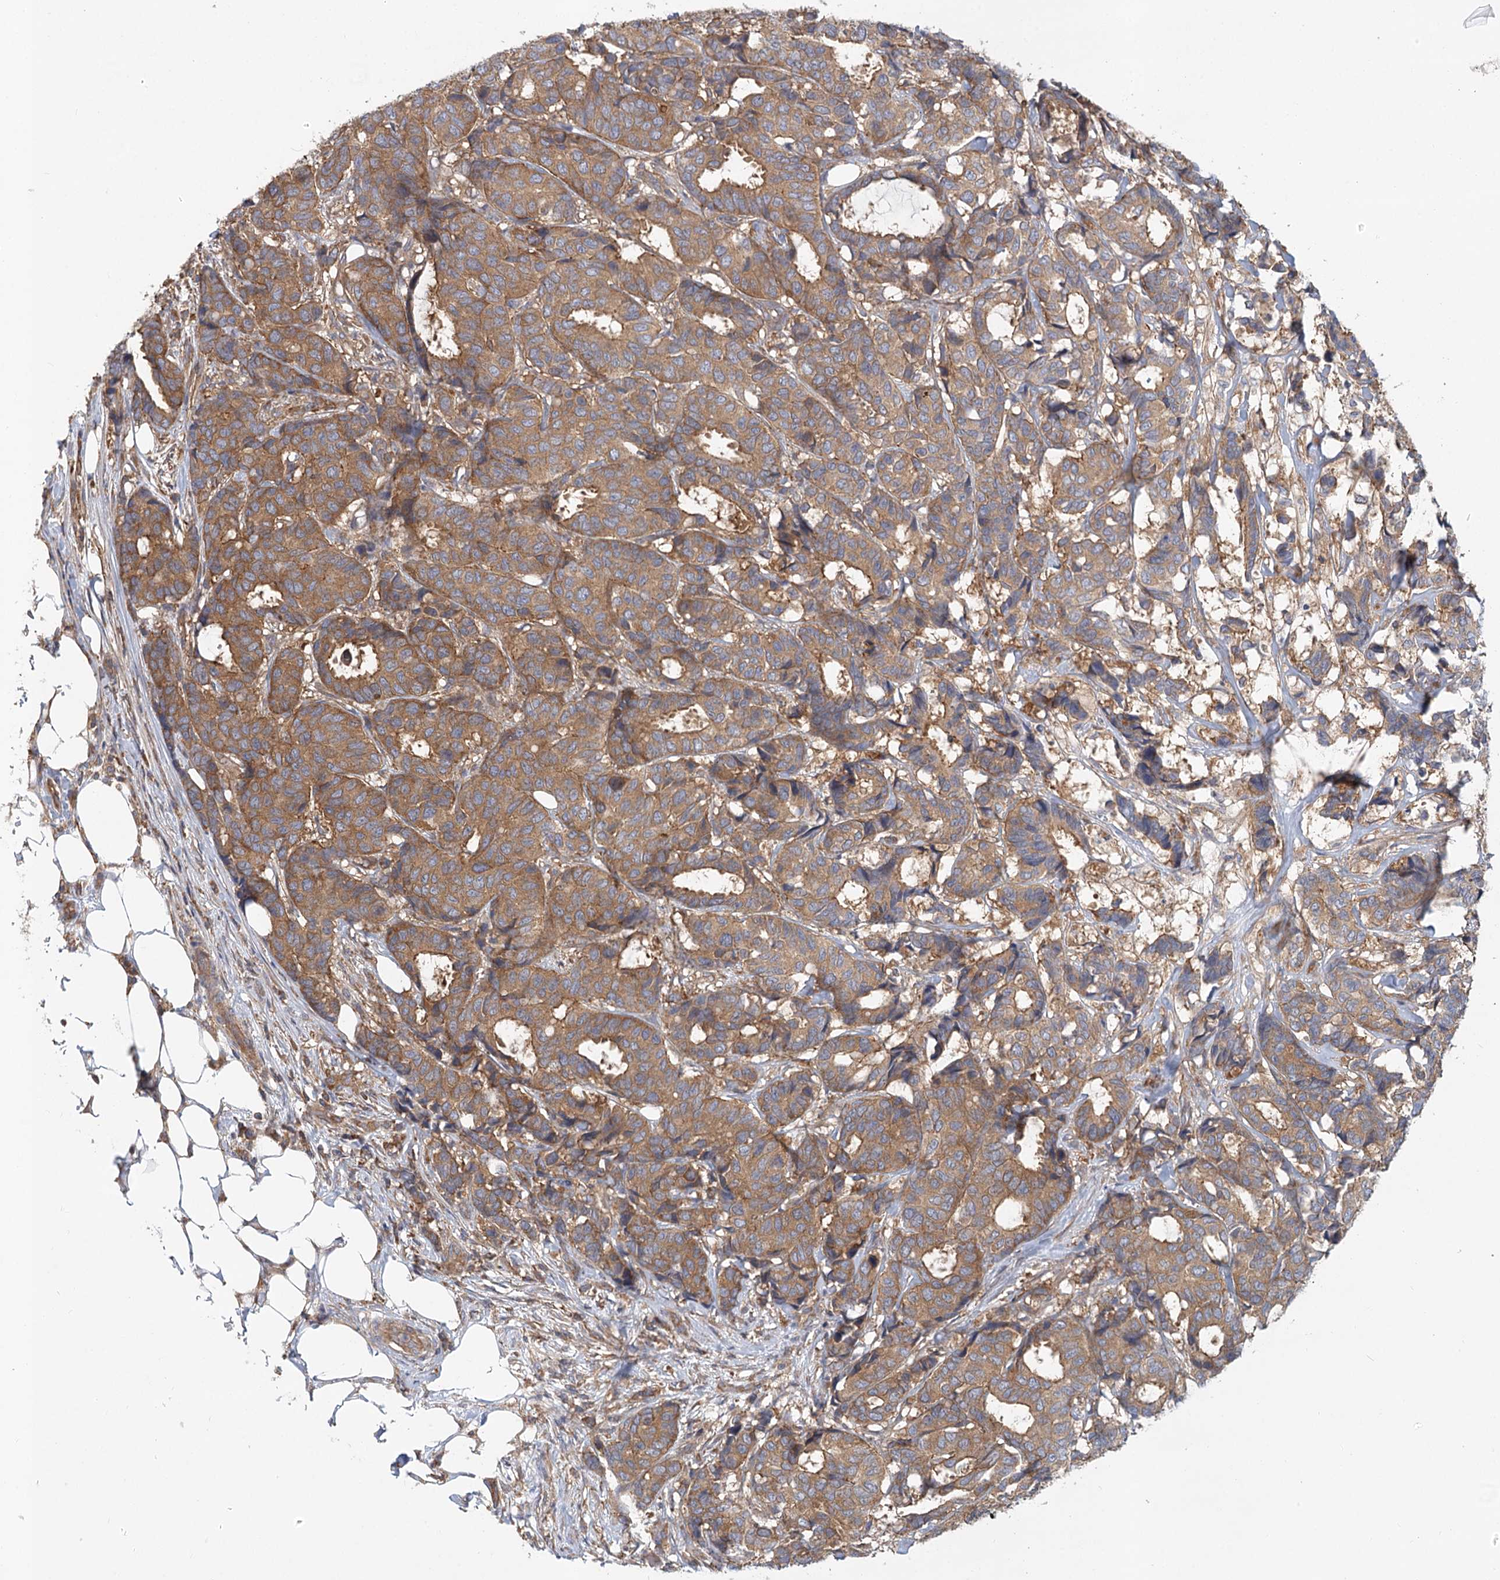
{"staining": {"intensity": "moderate", "quantity": ">75%", "location": "cytoplasmic/membranous"}, "tissue": "breast cancer", "cell_type": "Tumor cells", "image_type": "cancer", "snomed": [{"axis": "morphology", "description": "Duct carcinoma"}, {"axis": "topography", "description": "Breast"}], "caption": "An immunohistochemistry micrograph of neoplastic tissue is shown. Protein staining in brown highlights moderate cytoplasmic/membranous positivity in breast cancer (intraductal carcinoma) within tumor cells. The staining was performed using DAB to visualize the protein expression in brown, while the nuclei were stained in blue with hematoxylin (Magnification: 20x).", "gene": "UMPS", "patient": {"sex": "female", "age": 87}}